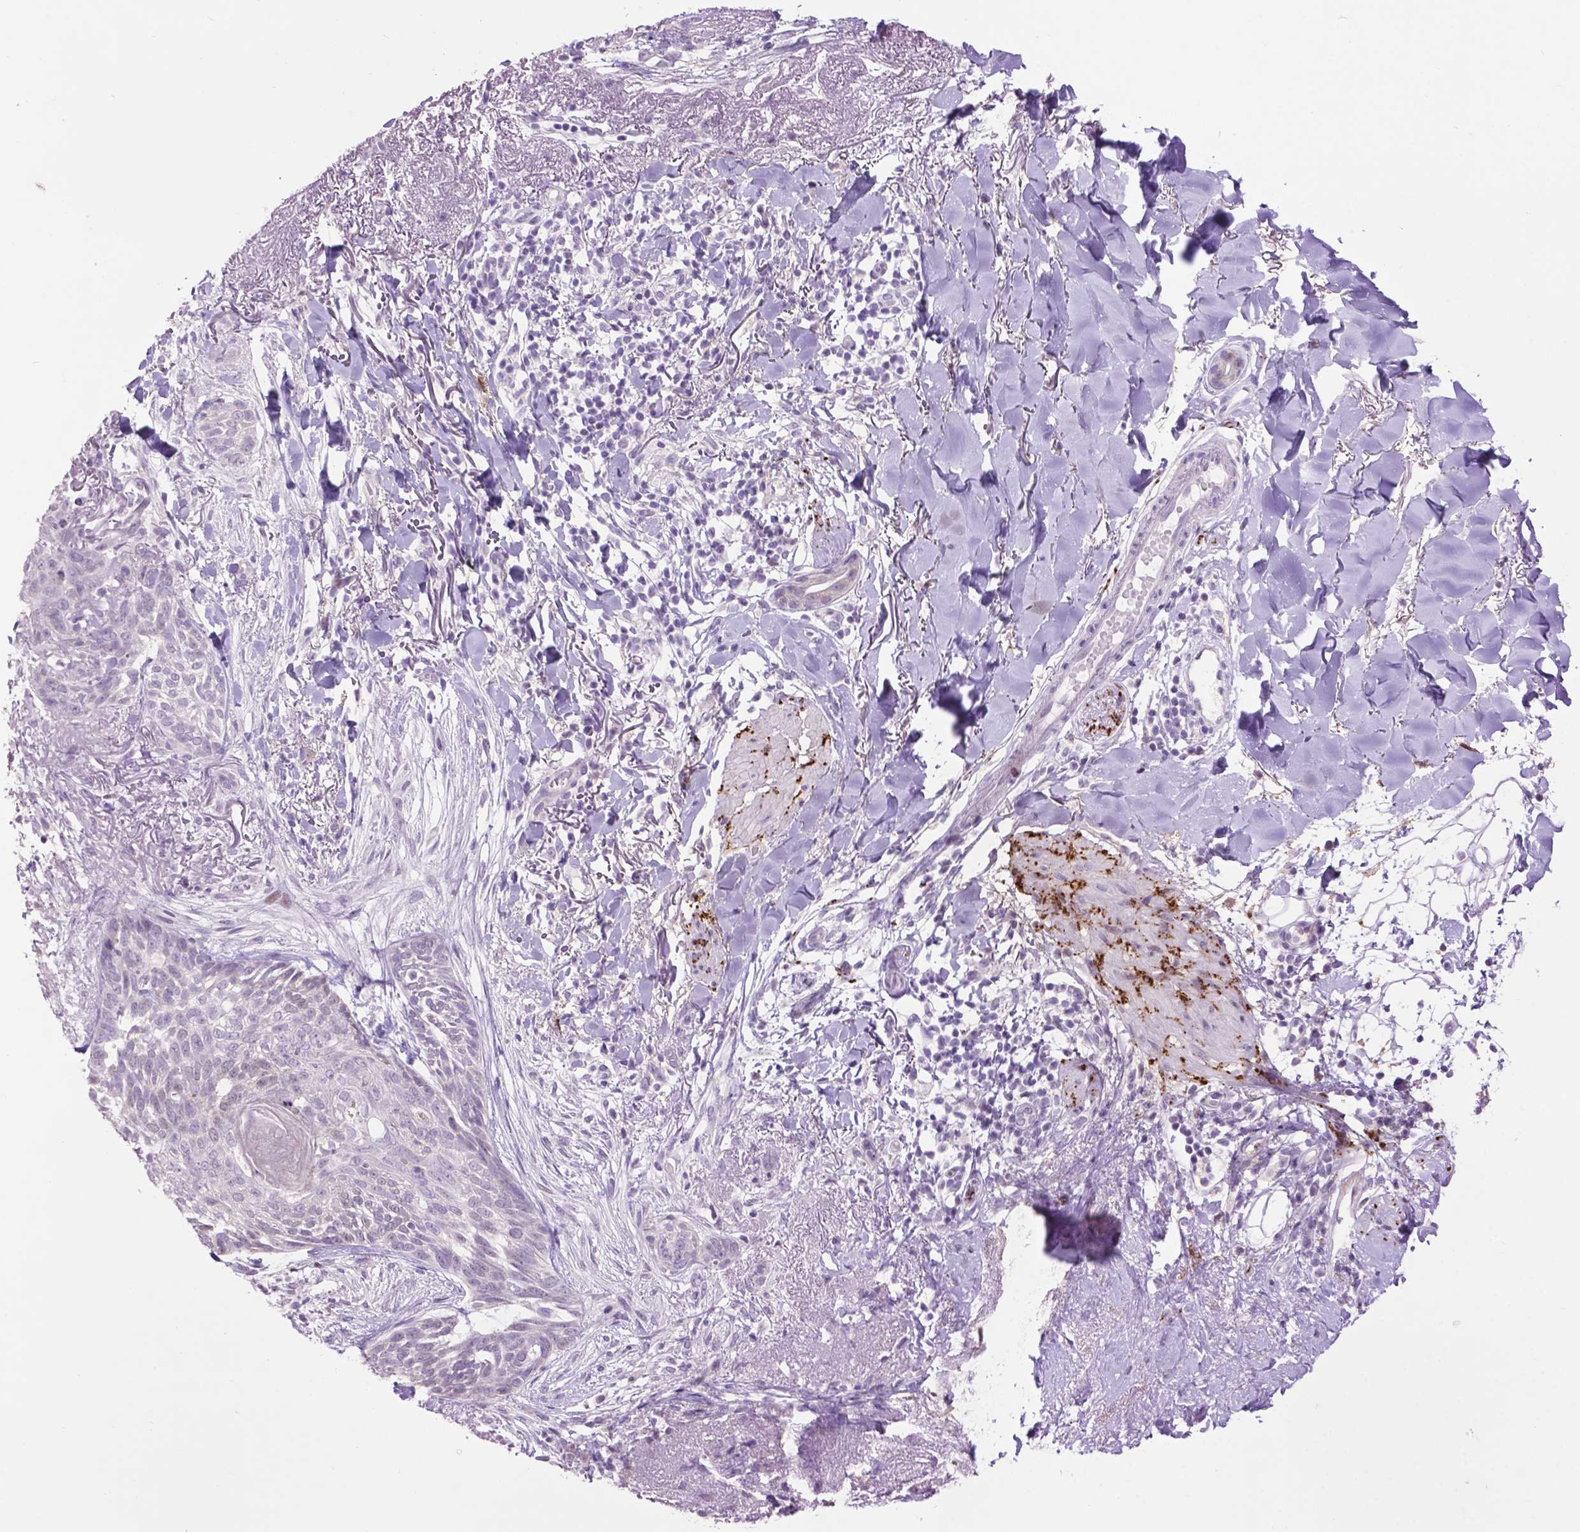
{"staining": {"intensity": "negative", "quantity": "none", "location": "none"}, "tissue": "skin cancer", "cell_type": "Tumor cells", "image_type": "cancer", "snomed": [{"axis": "morphology", "description": "Normal tissue, NOS"}, {"axis": "morphology", "description": "Basal cell carcinoma"}, {"axis": "topography", "description": "Skin"}], "caption": "This is an immunohistochemistry photomicrograph of human skin basal cell carcinoma. There is no staining in tumor cells.", "gene": "TH", "patient": {"sex": "male", "age": 84}}